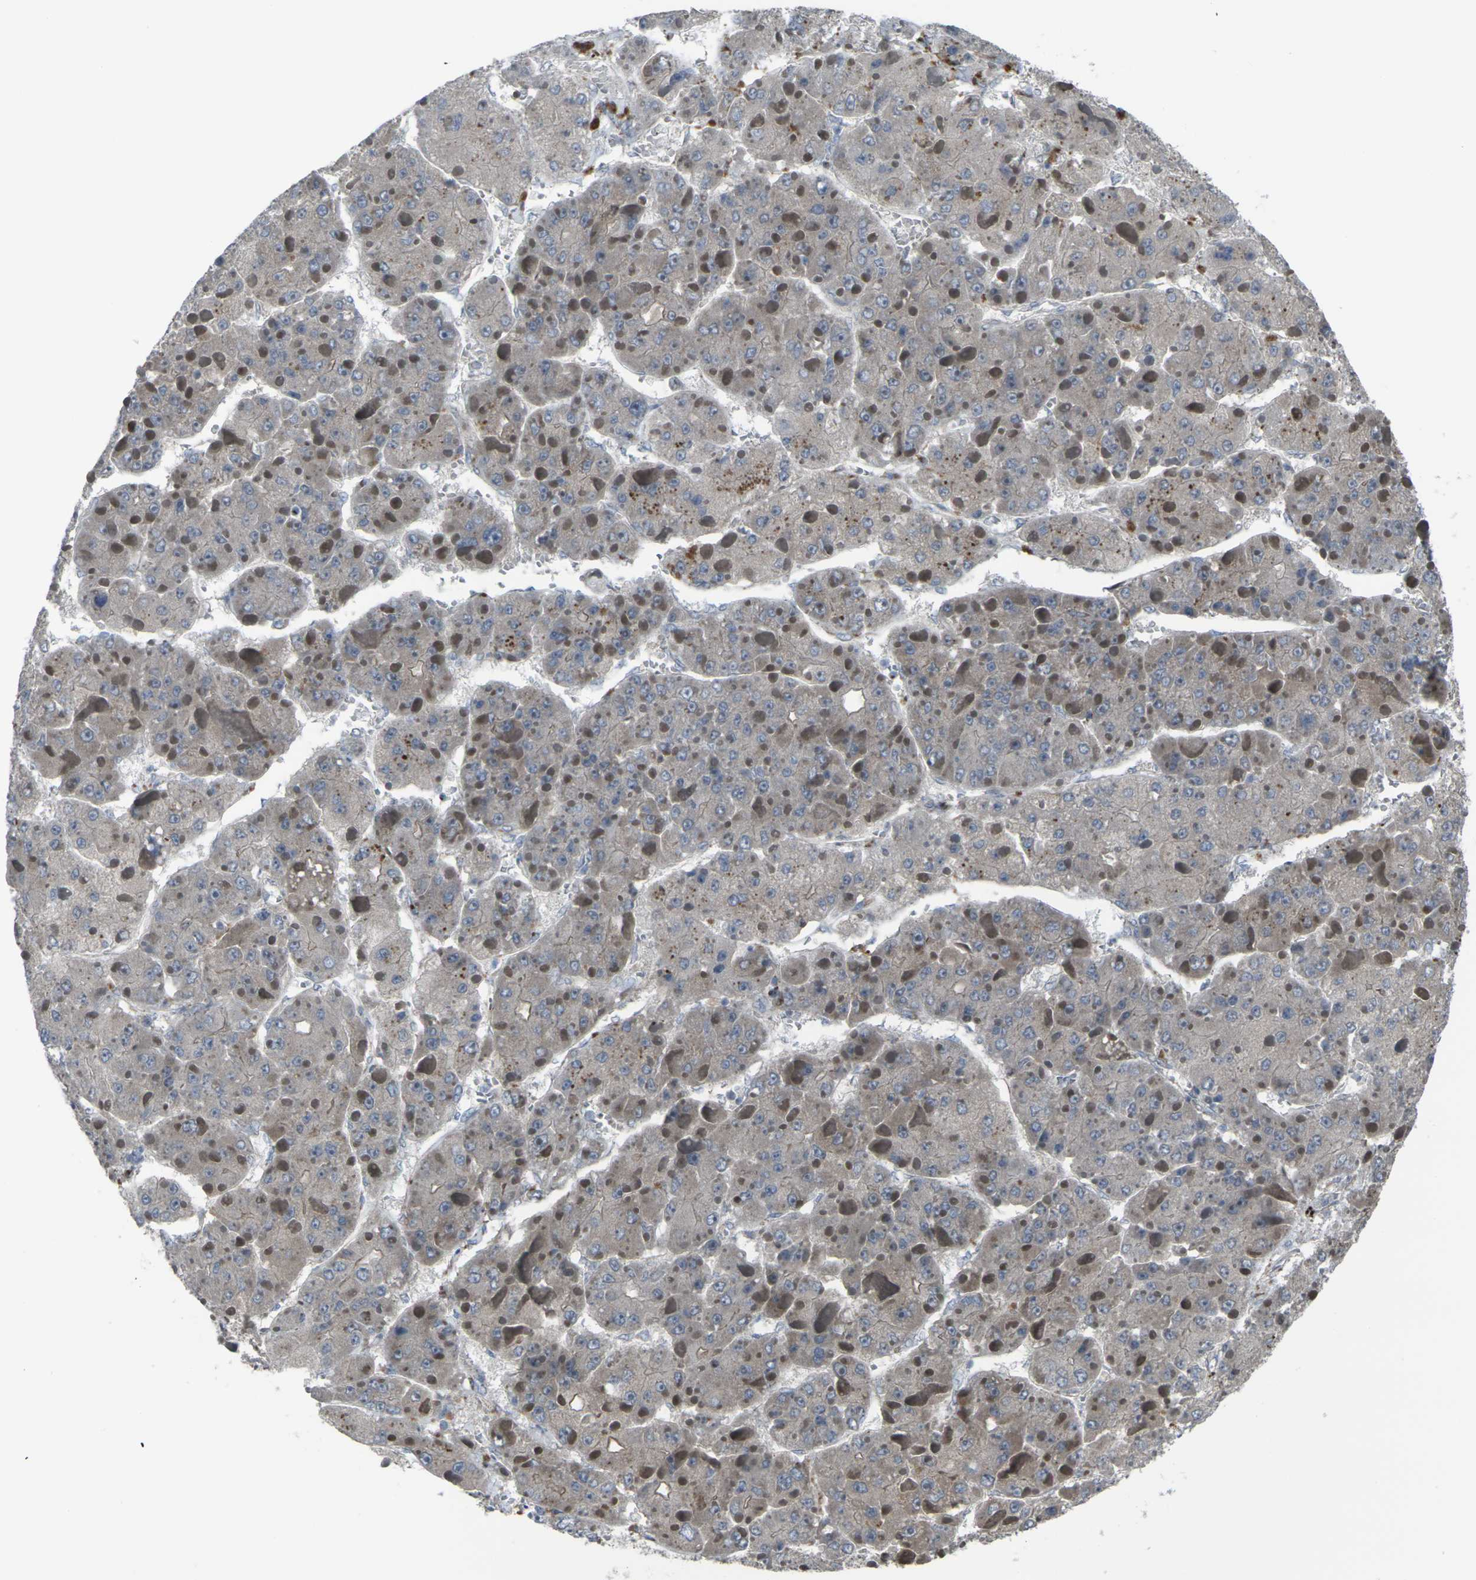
{"staining": {"intensity": "negative", "quantity": "none", "location": "none"}, "tissue": "liver cancer", "cell_type": "Tumor cells", "image_type": "cancer", "snomed": [{"axis": "morphology", "description": "Carcinoma, Hepatocellular, NOS"}, {"axis": "topography", "description": "Liver"}], "caption": "Immunohistochemistry (IHC) of hepatocellular carcinoma (liver) displays no staining in tumor cells. (DAB immunohistochemistry (IHC) visualized using brightfield microscopy, high magnification).", "gene": "CCR10", "patient": {"sex": "female", "age": 73}}